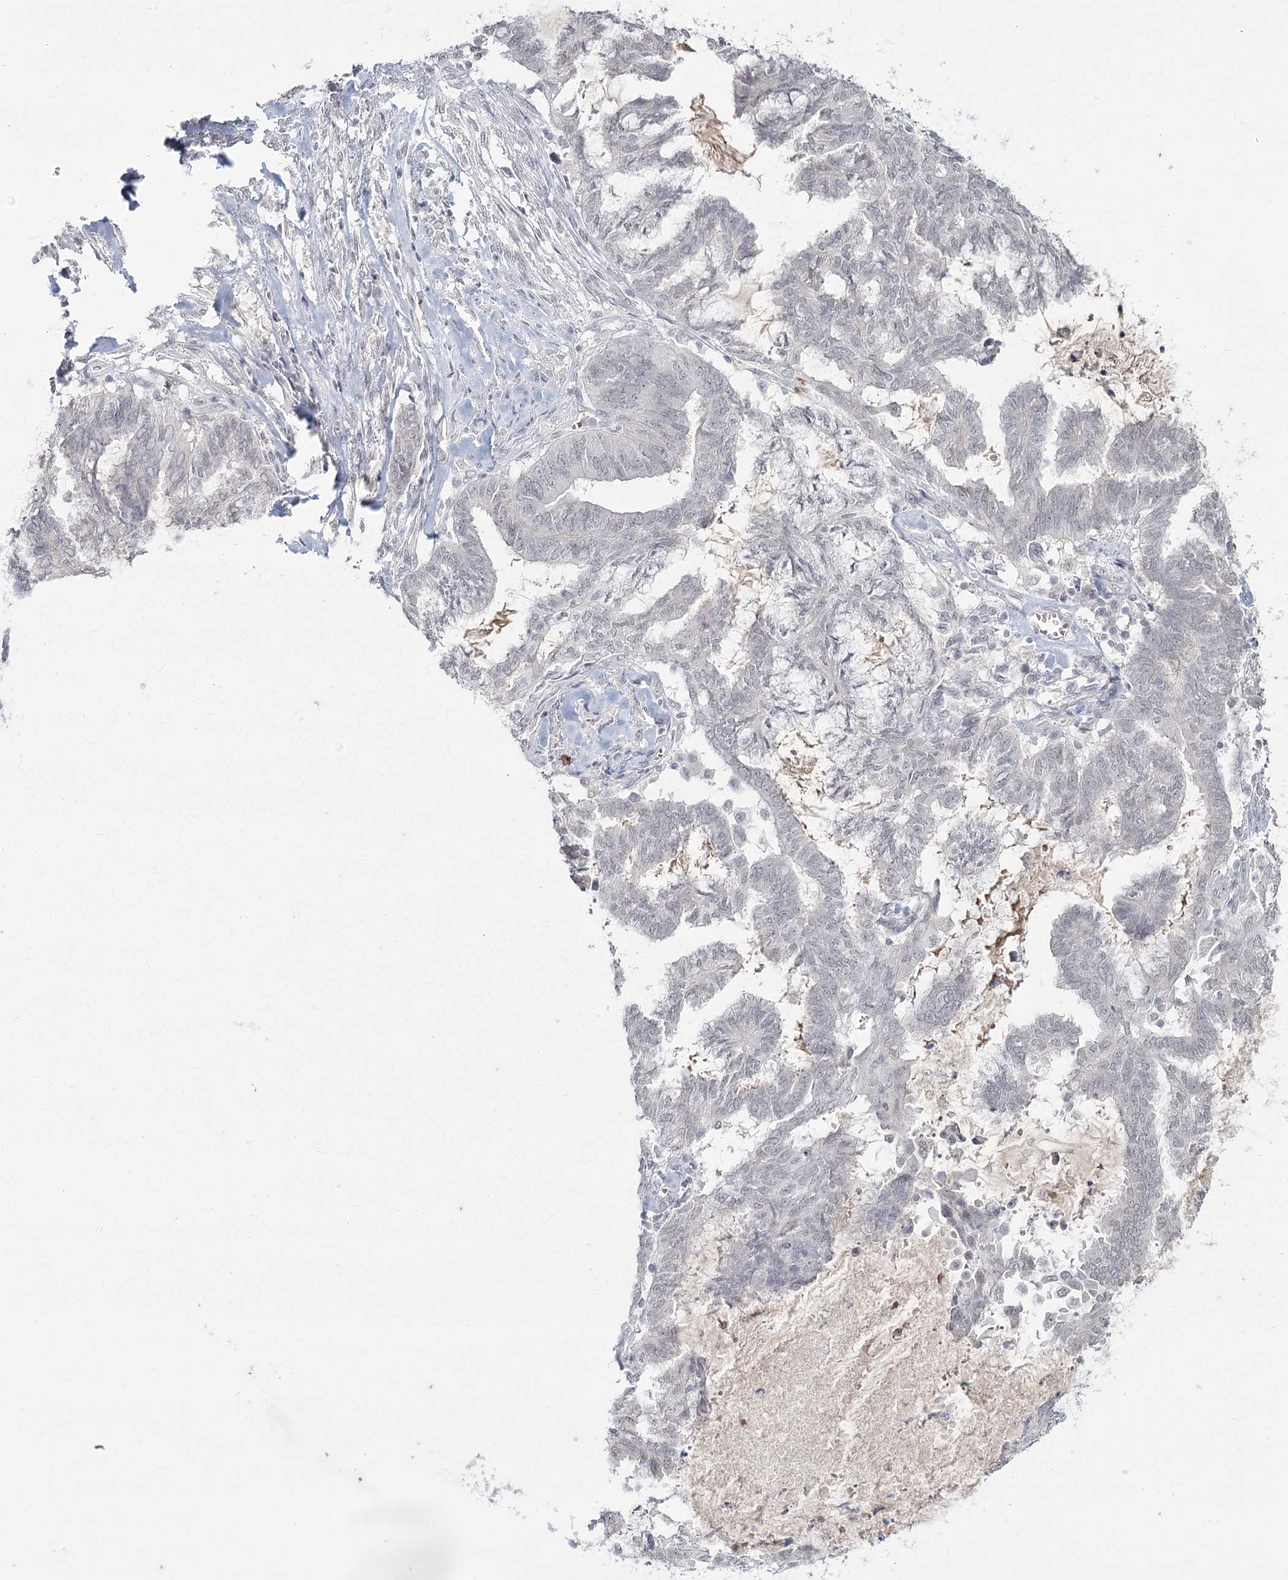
{"staining": {"intensity": "negative", "quantity": "none", "location": "none"}, "tissue": "endometrial cancer", "cell_type": "Tumor cells", "image_type": "cancer", "snomed": [{"axis": "morphology", "description": "Adenocarcinoma, NOS"}, {"axis": "topography", "description": "Endometrium"}], "caption": "The histopathology image exhibits no significant positivity in tumor cells of endometrial cancer.", "gene": "LY6G5C", "patient": {"sex": "female", "age": 86}}